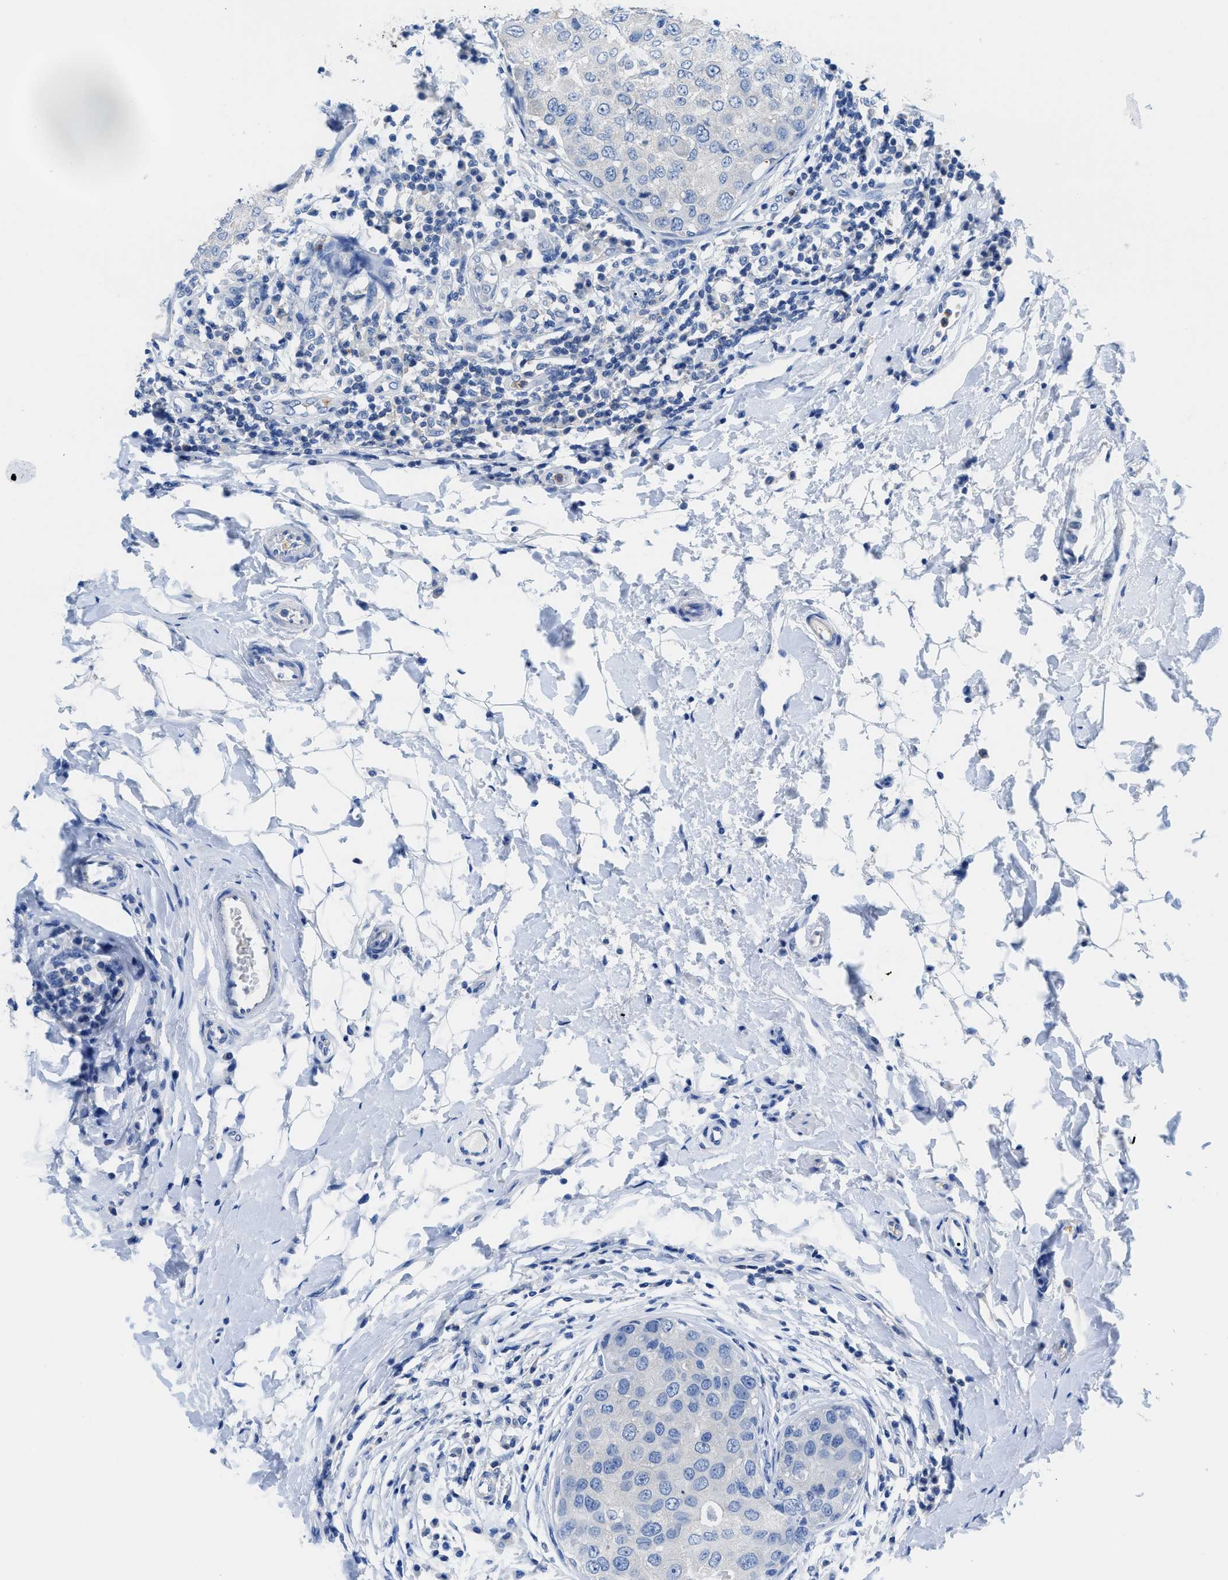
{"staining": {"intensity": "negative", "quantity": "none", "location": "none"}, "tissue": "breast cancer", "cell_type": "Tumor cells", "image_type": "cancer", "snomed": [{"axis": "morphology", "description": "Duct carcinoma"}, {"axis": "topography", "description": "Breast"}], "caption": "The micrograph demonstrates no significant expression in tumor cells of breast infiltrating ductal carcinoma.", "gene": "NEB", "patient": {"sex": "female", "age": 27}}